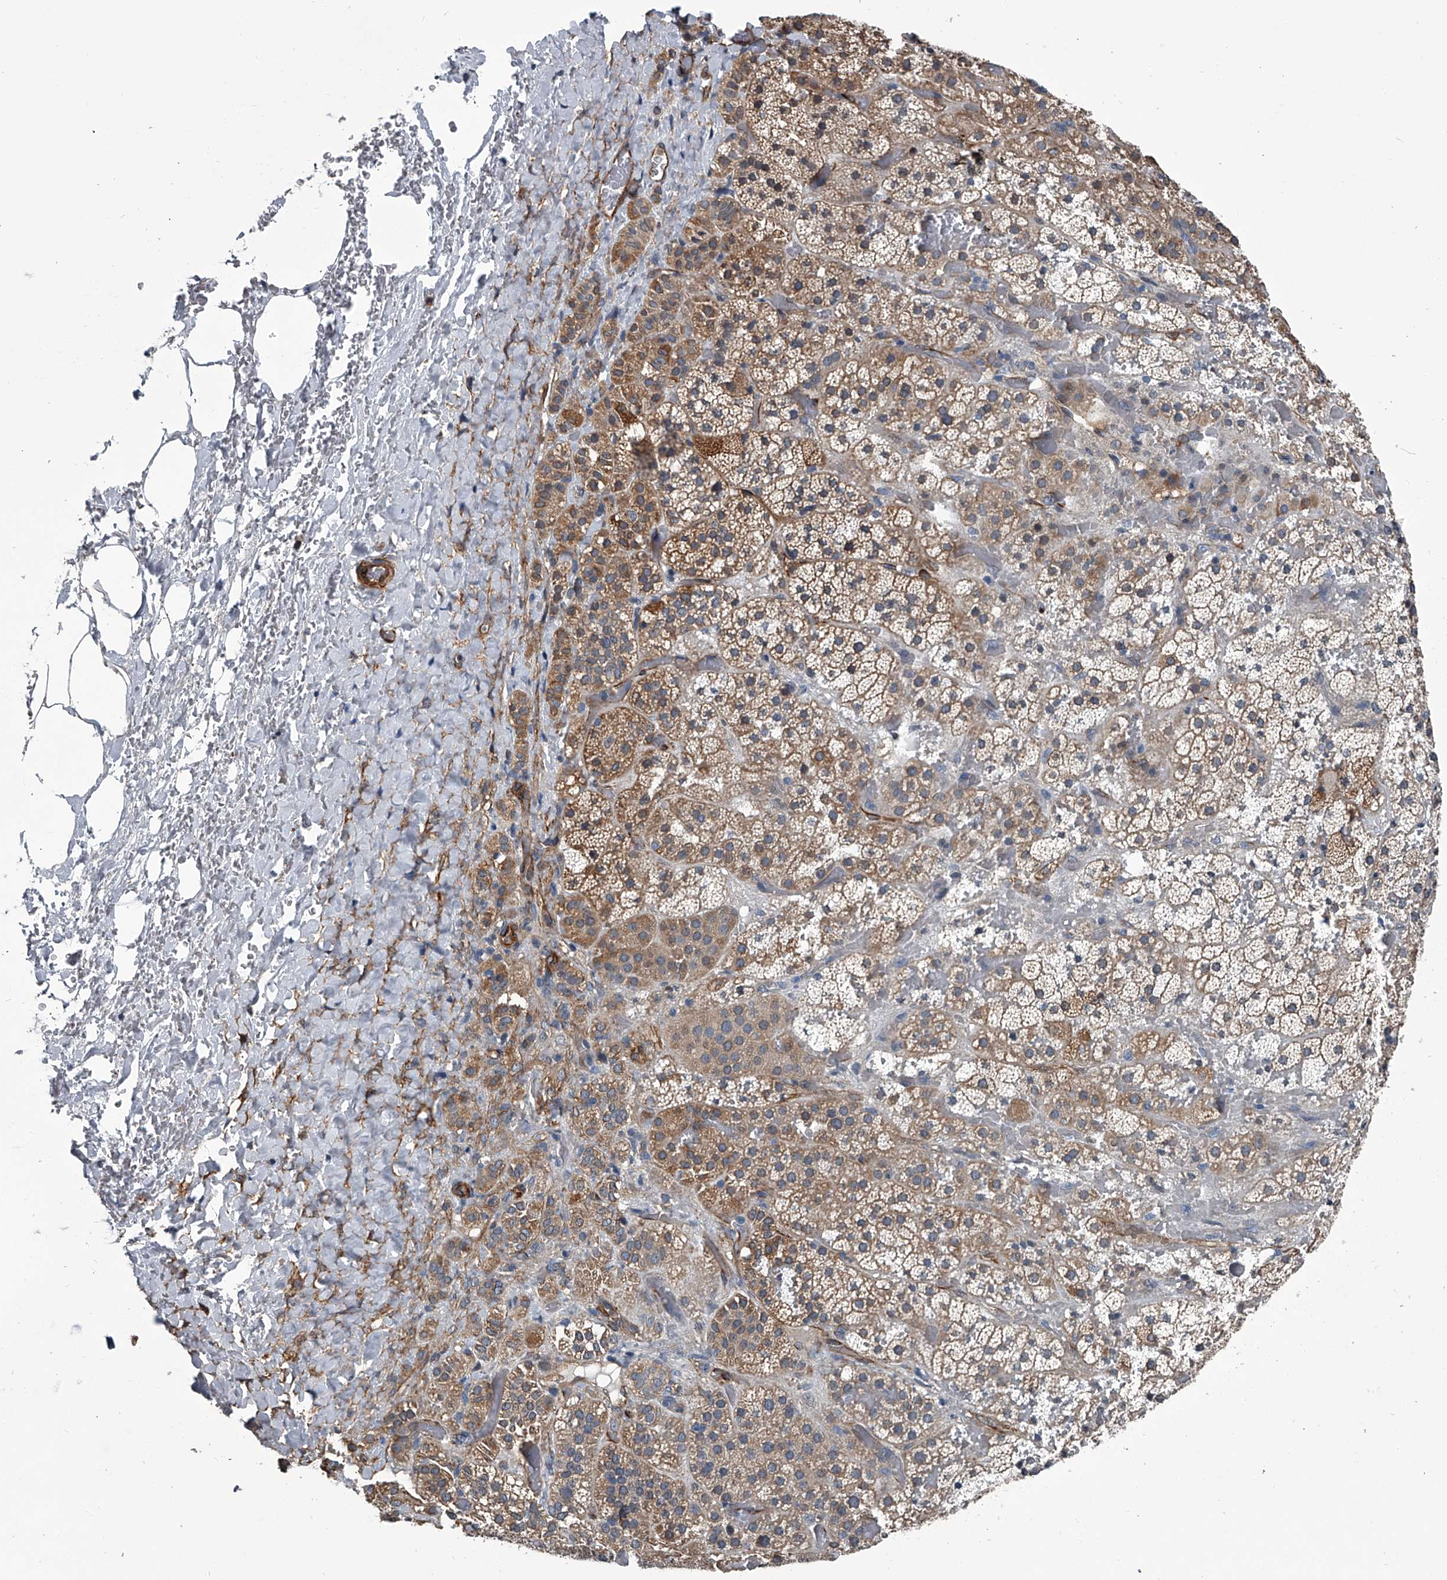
{"staining": {"intensity": "moderate", "quantity": ">75%", "location": "cytoplasmic/membranous"}, "tissue": "adrenal gland", "cell_type": "Glandular cells", "image_type": "normal", "snomed": [{"axis": "morphology", "description": "Normal tissue, NOS"}, {"axis": "topography", "description": "Adrenal gland"}], "caption": "The photomicrograph displays immunohistochemical staining of benign adrenal gland. There is moderate cytoplasmic/membranous expression is appreciated in about >75% of glandular cells. The staining was performed using DAB (3,3'-diaminobenzidine), with brown indicating positive protein expression. Nuclei are stained blue with hematoxylin.", "gene": "LDLRAD2", "patient": {"sex": "male", "age": 57}}